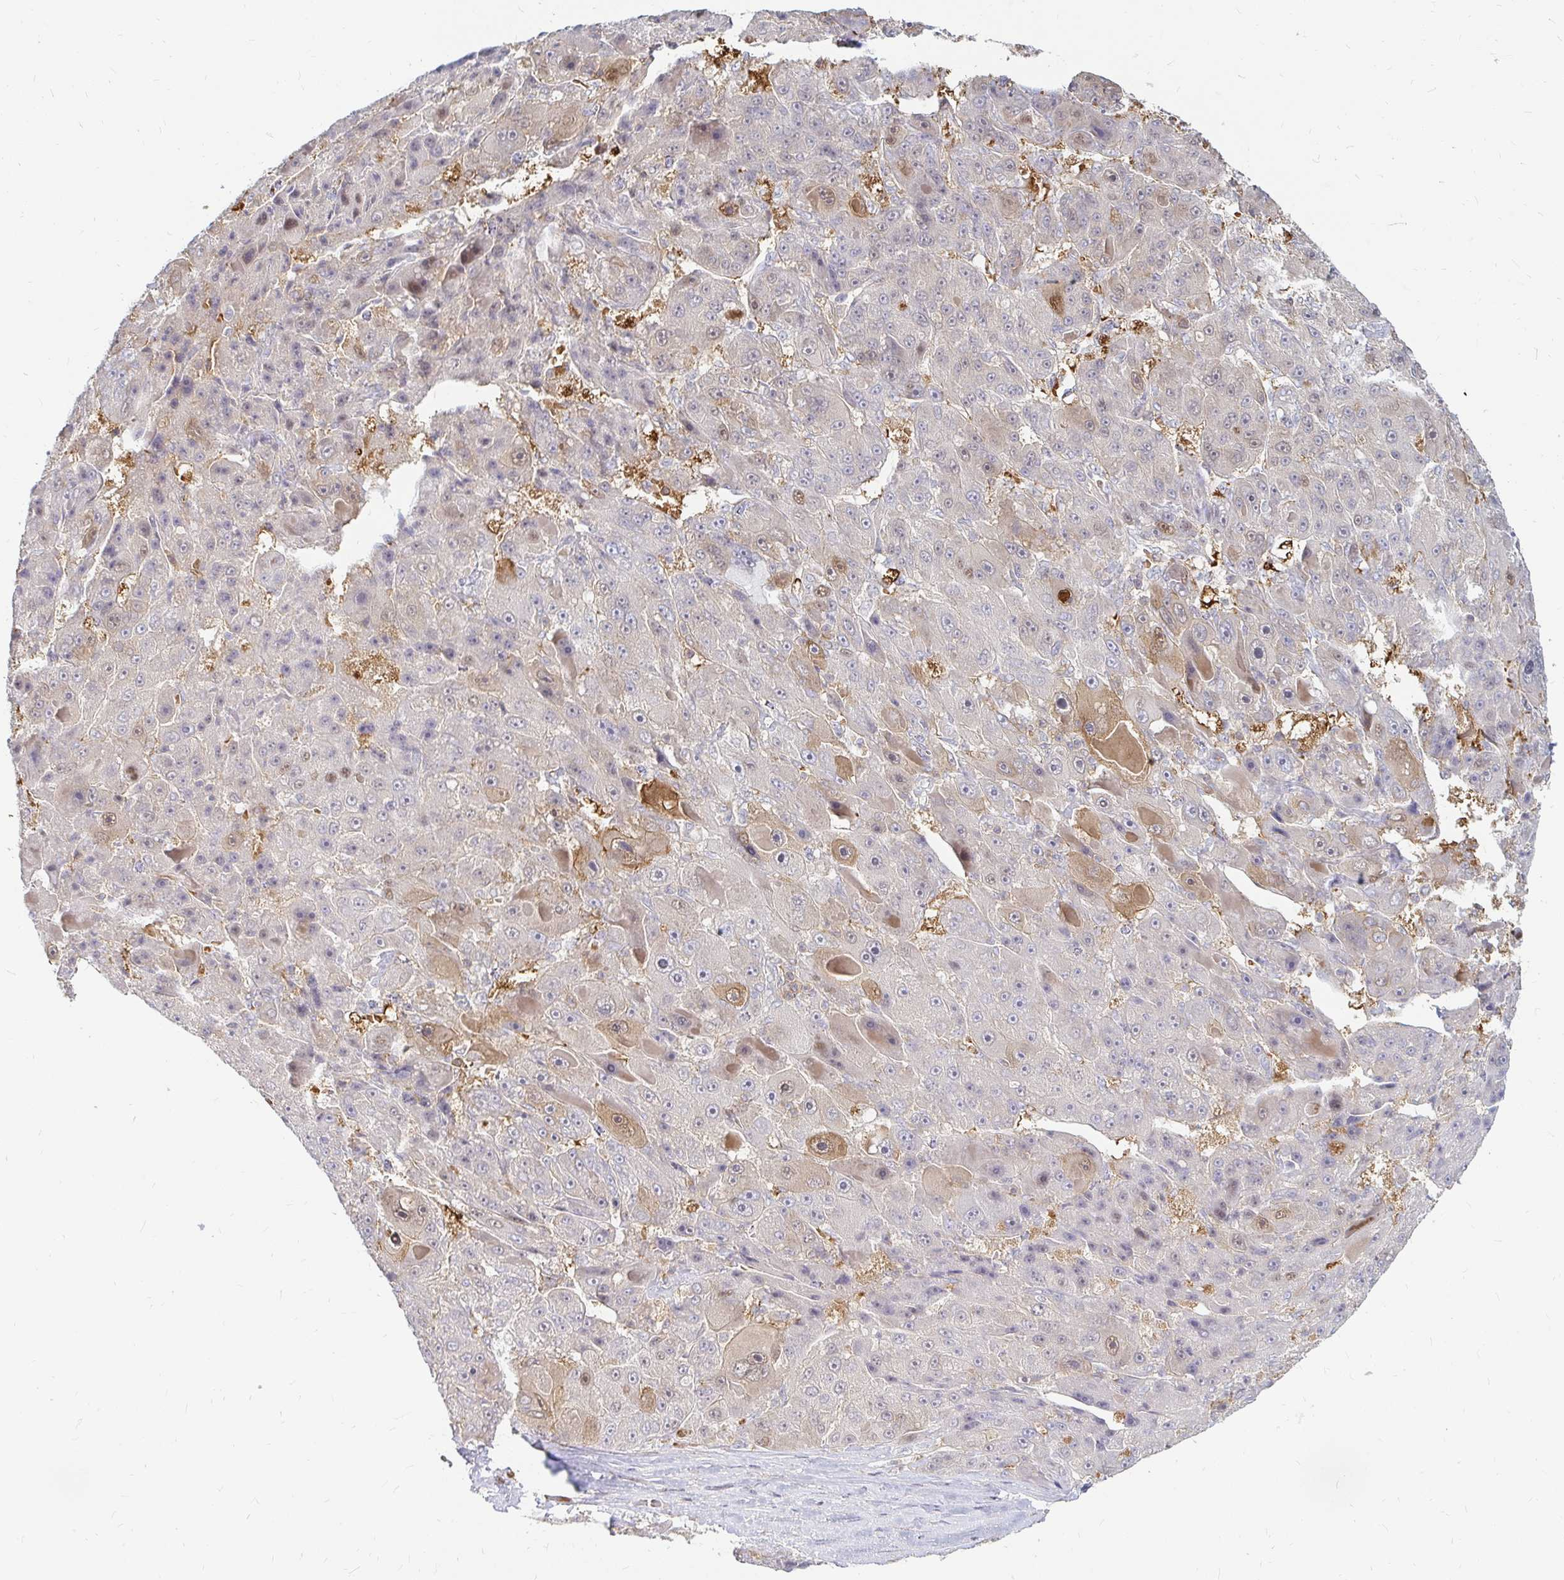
{"staining": {"intensity": "moderate", "quantity": "<25%", "location": "cytoplasmic/membranous"}, "tissue": "liver cancer", "cell_type": "Tumor cells", "image_type": "cancer", "snomed": [{"axis": "morphology", "description": "Carcinoma, Hepatocellular, NOS"}, {"axis": "topography", "description": "Liver"}], "caption": "Immunohistochemistry histopathology image of neoplastic tissue: human liver cancer (hepatocellular carcinoma) stained using immunohistochemistry (IHC) demonstrates low levels of moderate protein expression localized specifically in the cytoplasmic/membranous of tumor cells, appearing as a cytoplasmic/membranous brown color.", "gene": "CAST", "patient": {"sex": "male", "age": 76}}